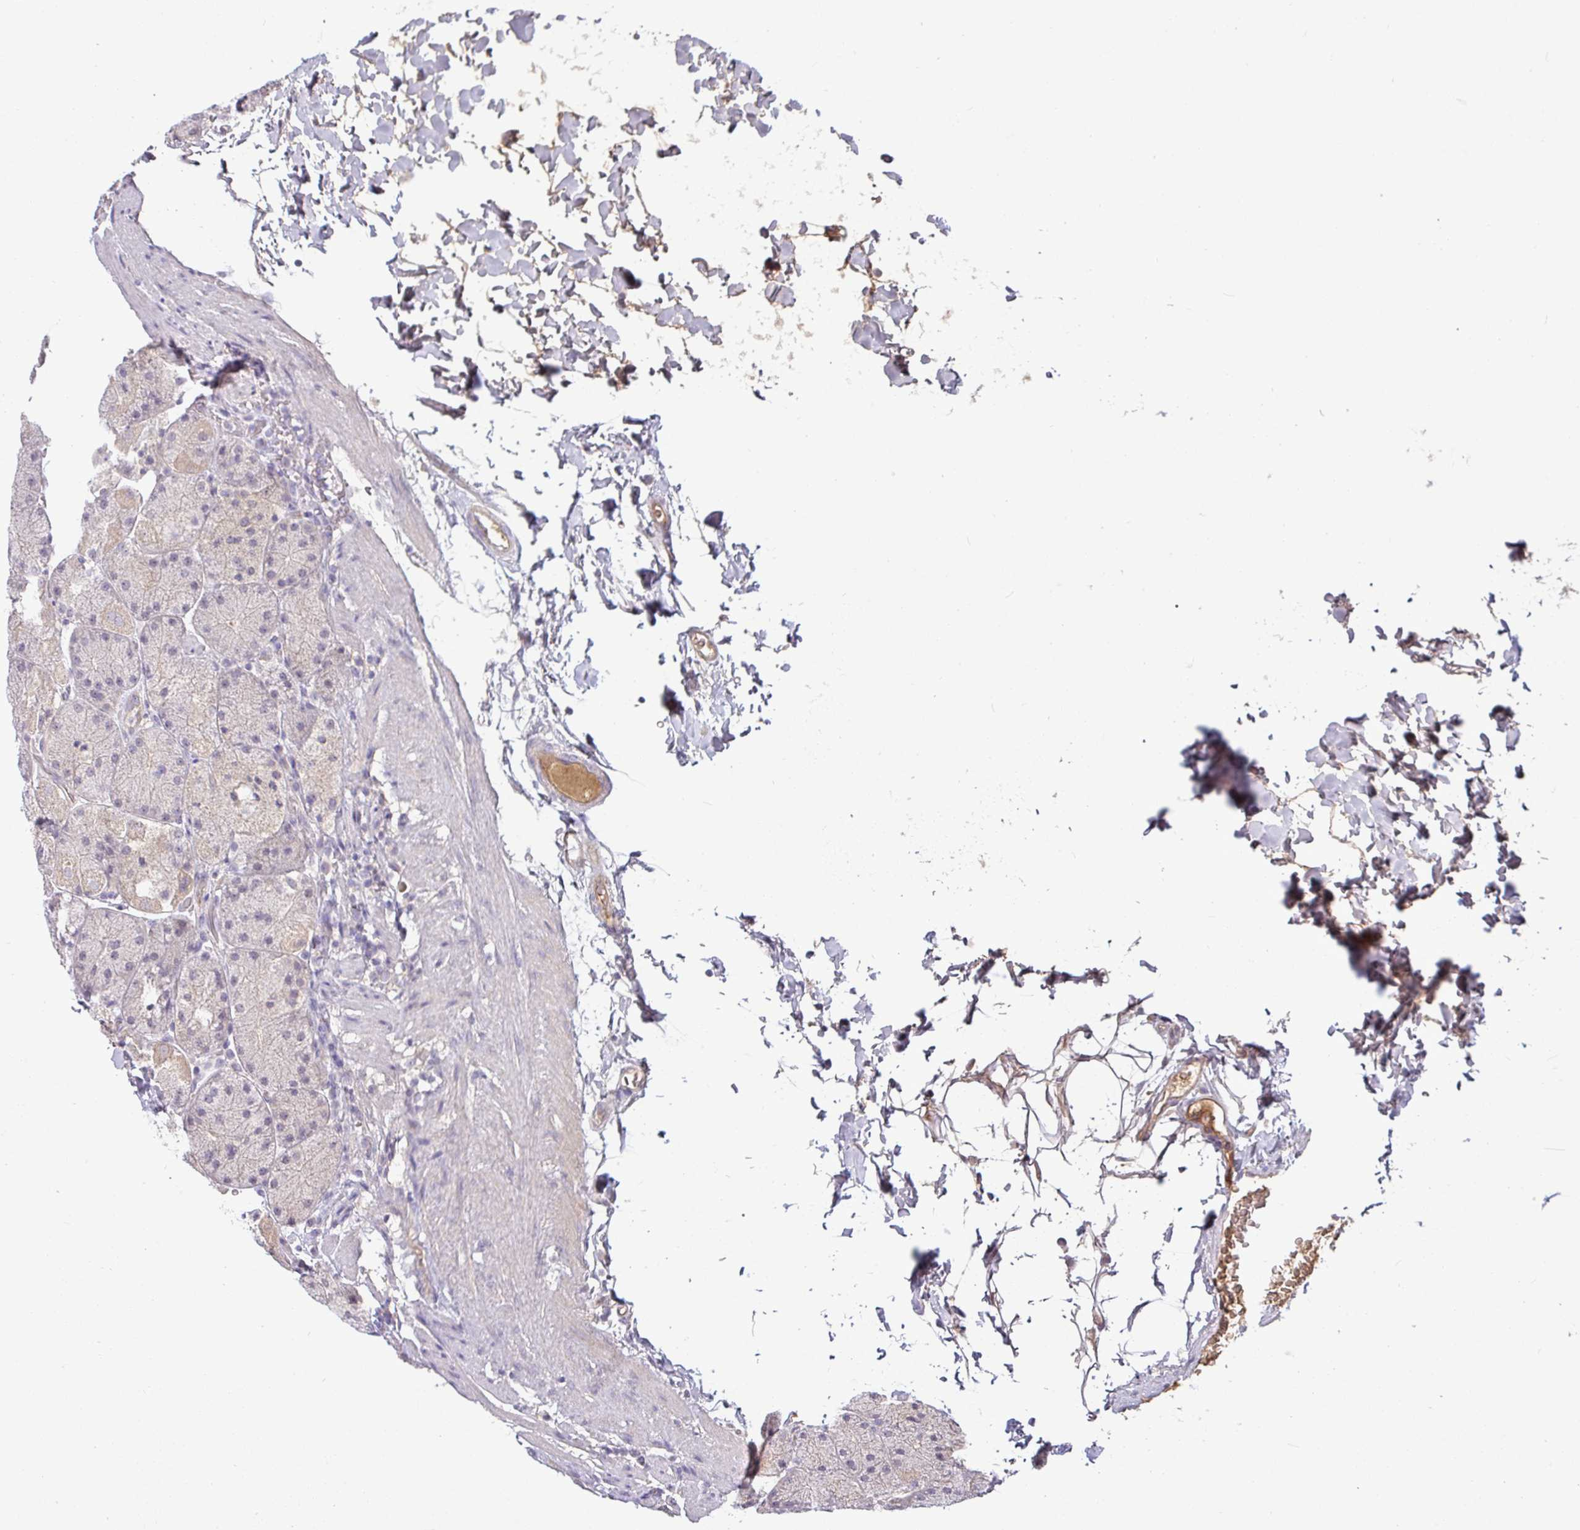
{"staining": {"intensity": "weak", "quantity": "25%-75%", "location": "cytoplasmic/membranous"}, "tissue": "stomach", "cell_type": "Glandular cells", "image_type": "normal", "snomed": [{"axis": "morphology", "description": "Normal tissue, NOS"}, {"axis": "topography", "description": "Stomach, upper"}, {"axis": "topography", "description": "Stomach, lower"}], "caption": "Immunohistochemistry of unremarkable stomach reveals low levels of weak cytoplasmic/membranous positivity in about 25%-75% of glandular cells.", "gene": "APOM", "patient": {"sex": "male", "age": 67}}